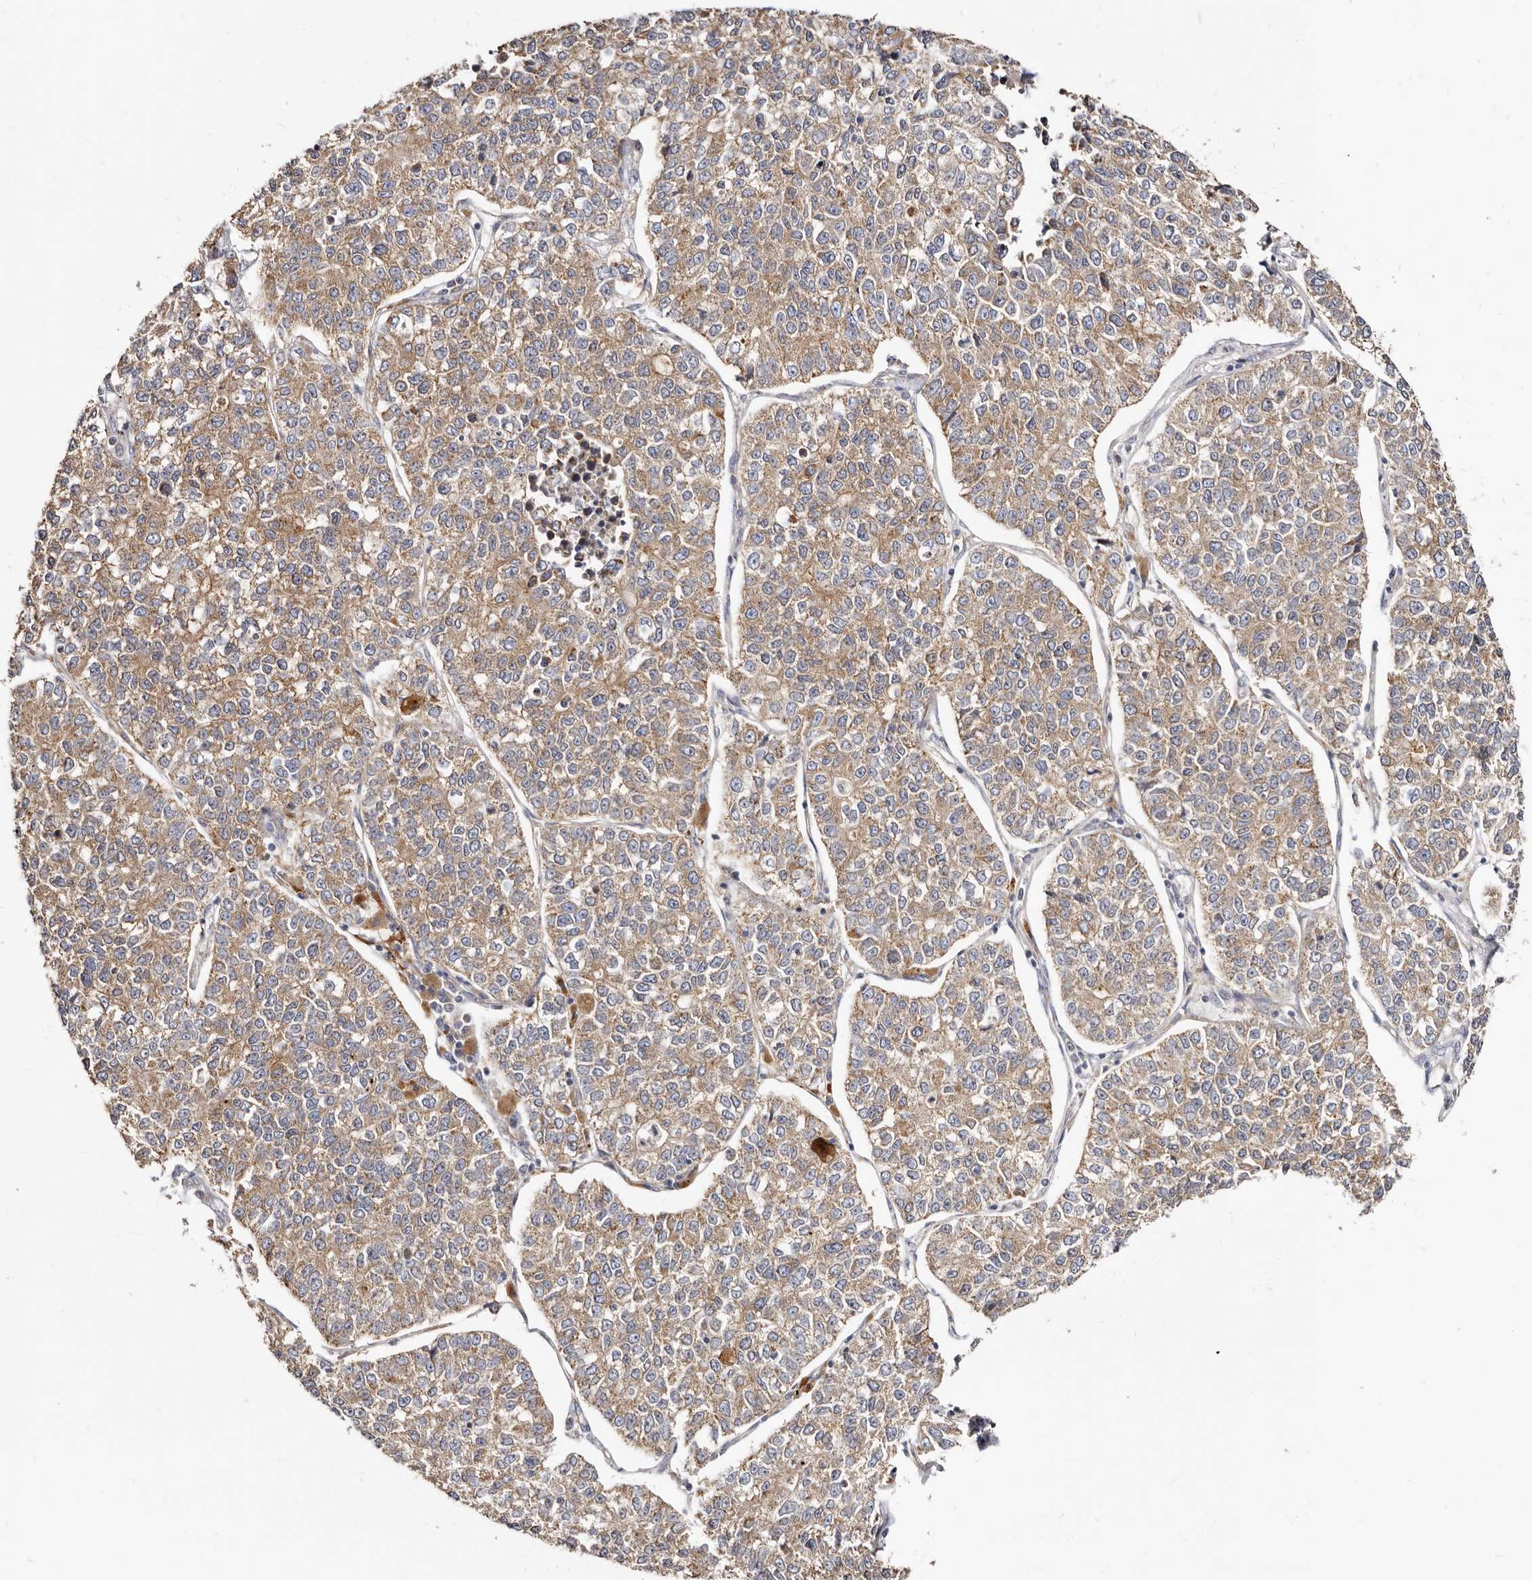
{"staining": {"intensity": "moderate", "quantity": ">75%", "location": "cytoplasmic/membranous"}, "tissue": "lung cancer", "cell_type": "Tumor cells", "image_type": "cancer", "snomed": [{"axis": "morphology", "description": "Adenocarcinoma, NOS"}, {"axis": "topography", "description": "Lung"}], "caption": "A brown stain shows moderate cytoplasmic/membranous staining of a protein in human adenocarcinoma (lung) tumor cells. (DAB (3,3'-diaminobenzidine) IHC, brown staining for protein, blue staining for nuclei).", "gene": "BAIAP2L1", "patient": {"sex": "male", "age": 49}}